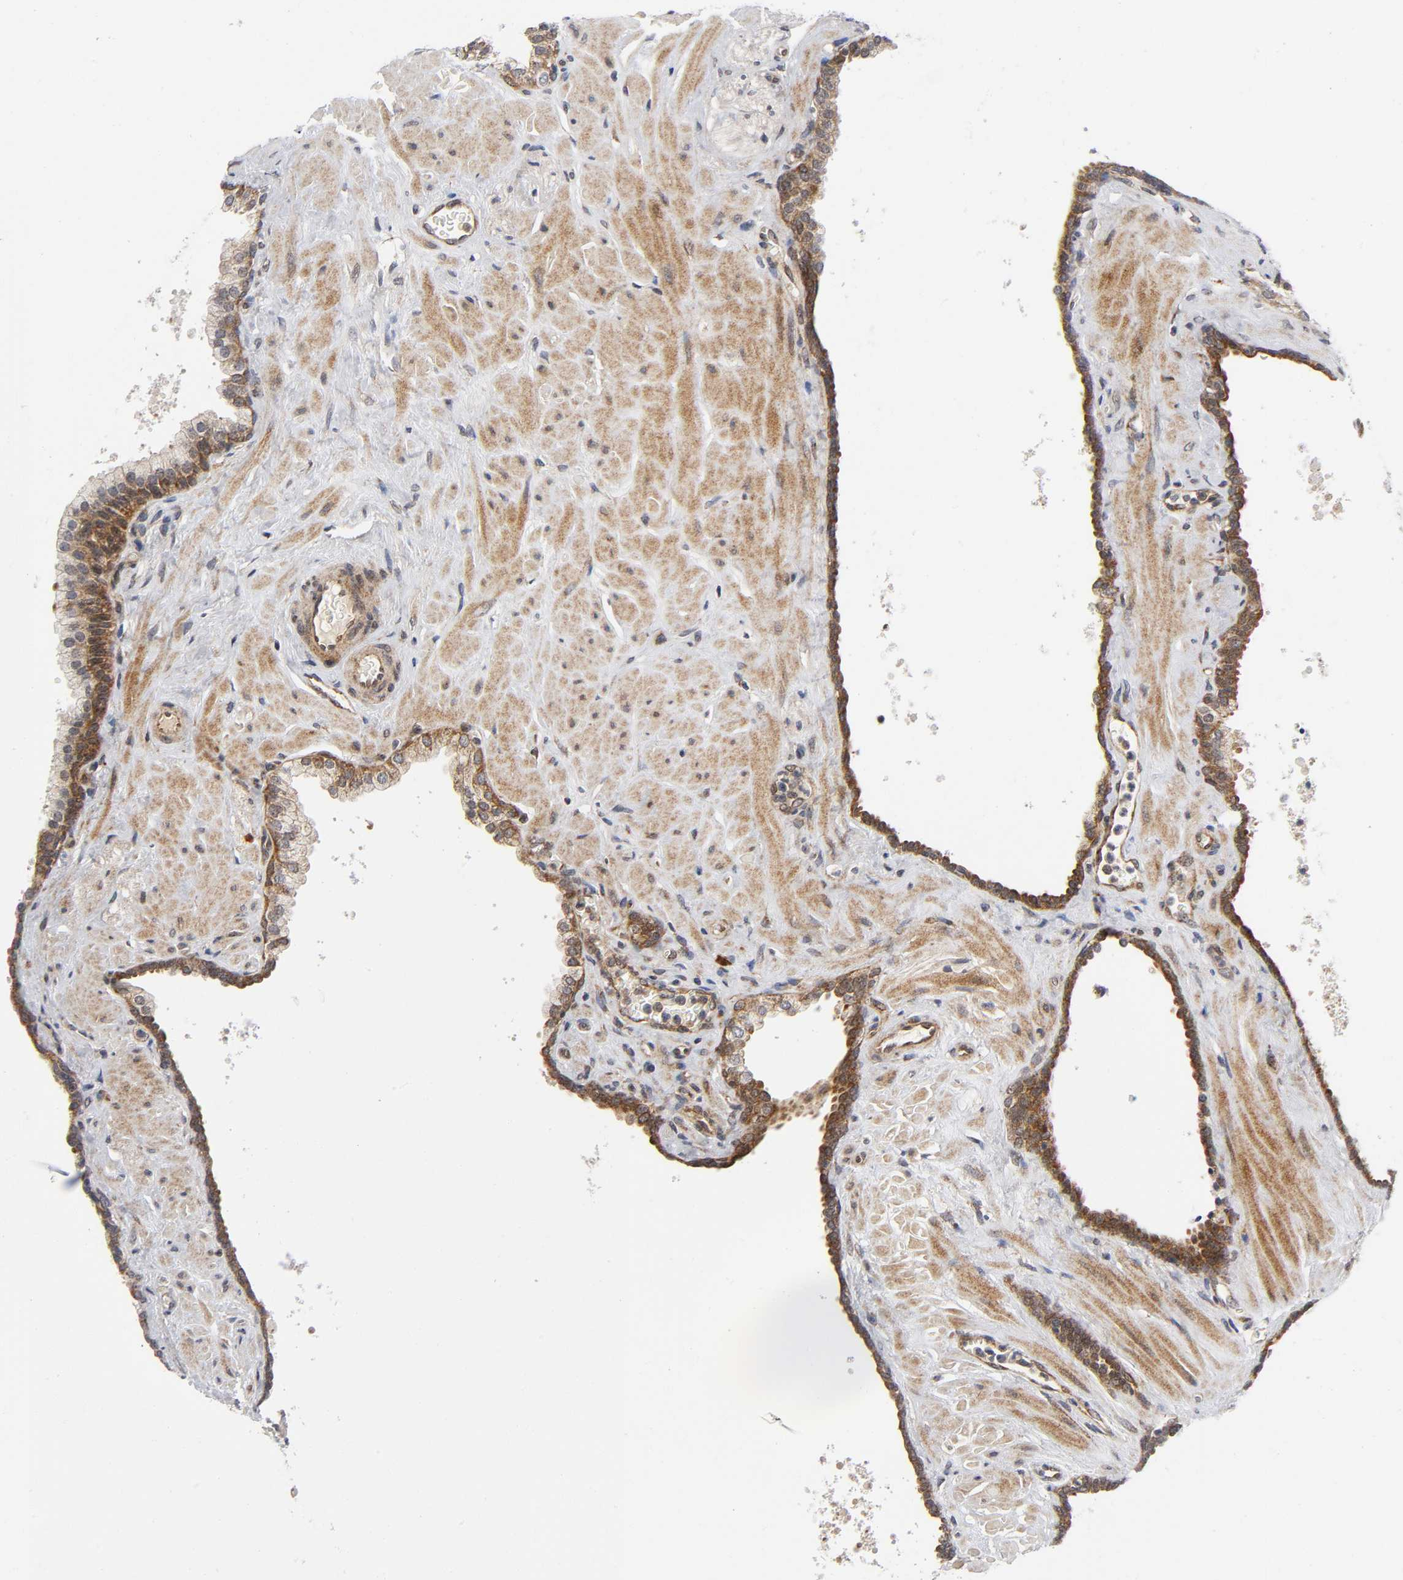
{"staining": {"intensity": "strong", "quantity": ">75%", "location": "cytoplasmic/membranous"}, "tissue": "prostate", "cell_type": "Glandular cells", "image_type": "normal", "snomed": [{"axis": "morphology", "description": "Normal tissue, NOS"}, {"axis": "topography", "description": "Prostate"}], "caption": "The photomicrograph displays staining of benign prostate, revealing strong cytoplasmic/membranous protein staining (brown color) within glandular cells.", "gene": "EIF5", "patient": {"sex": "male", "age": 60}}